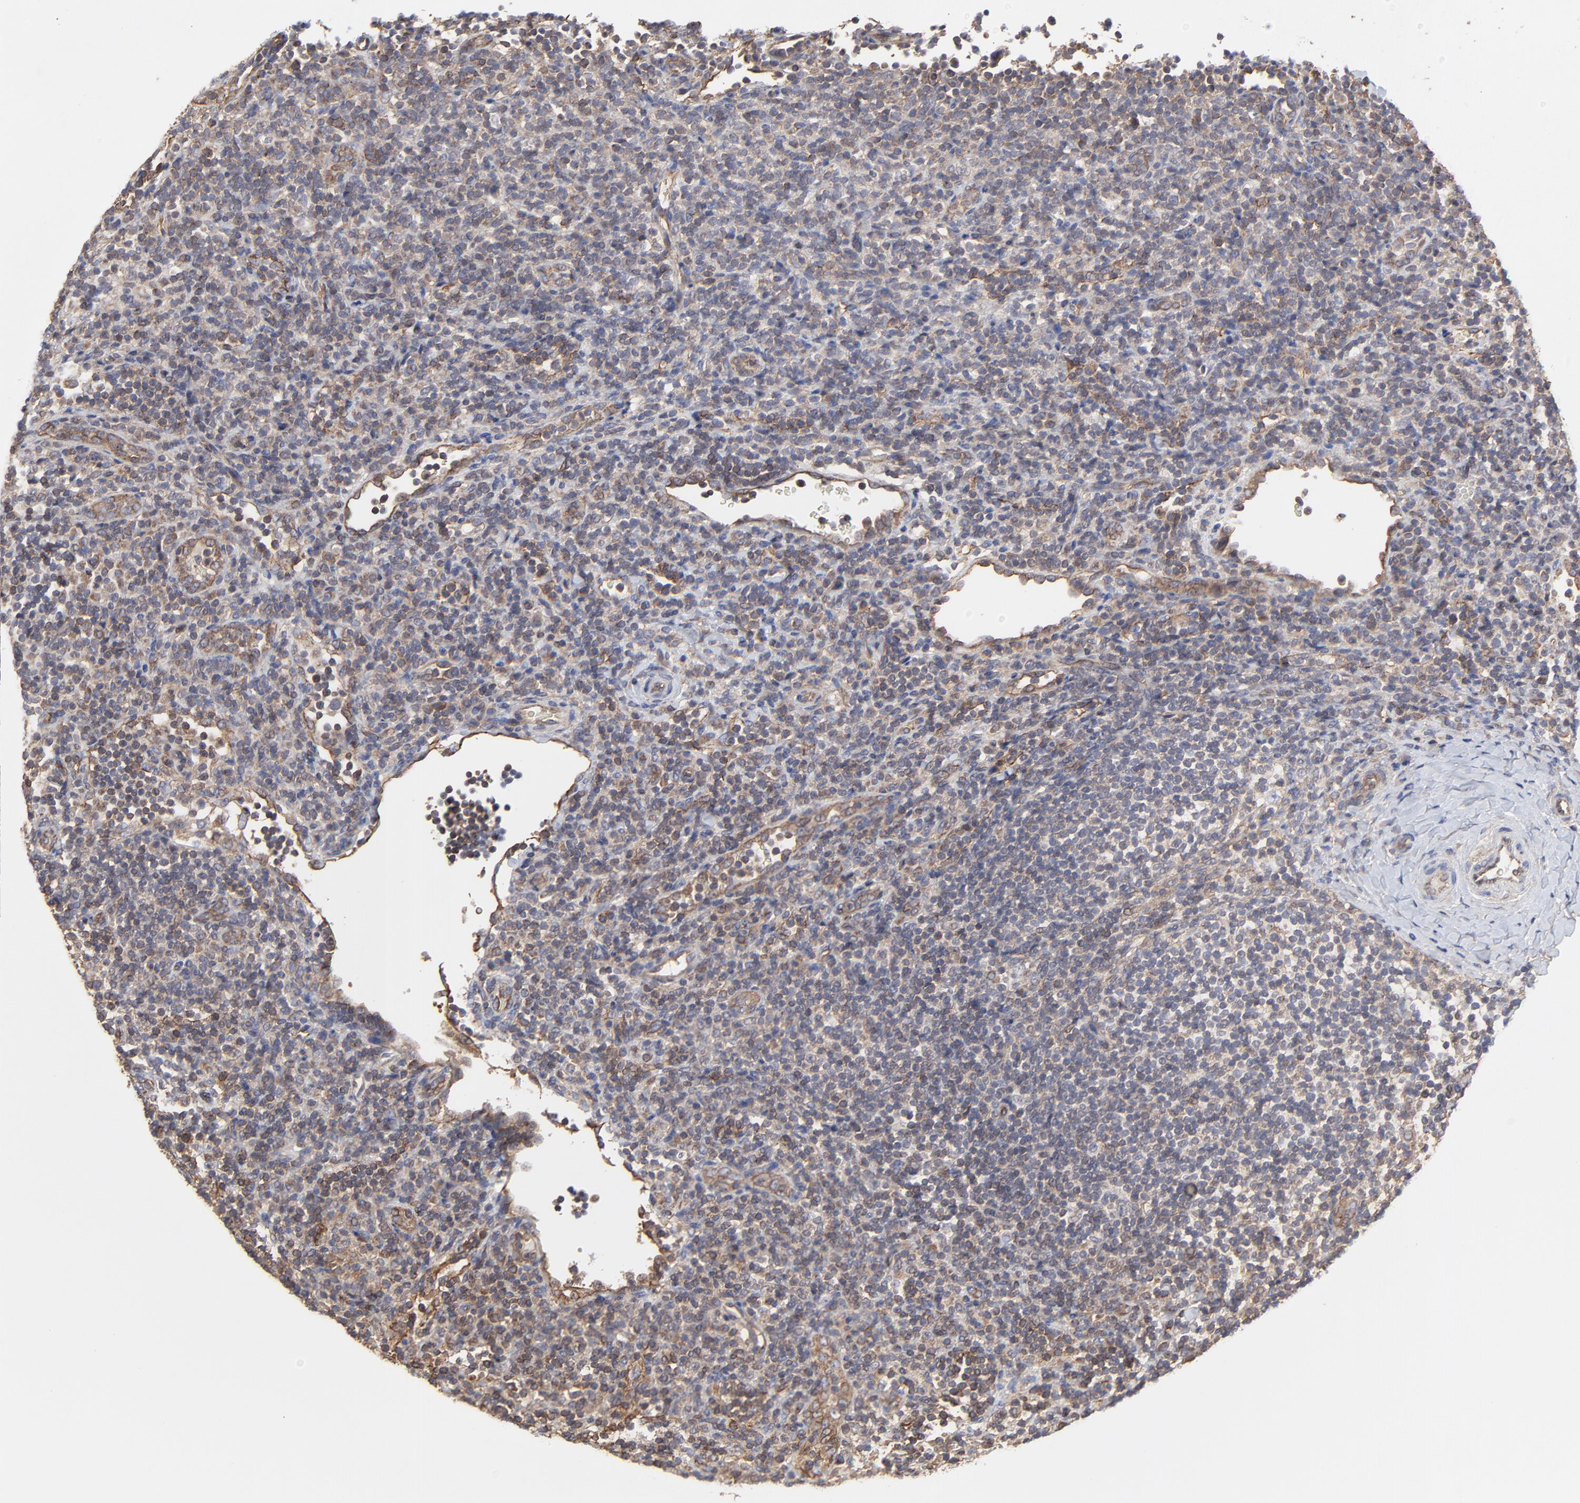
{"staining": {"intensity": "weak", "quantity": "<25%", "location": "cytoplasmic/membranous"}, "tissue": "lymphoma", "cell_type": "Tumor cells", "image_type": "cancer", "snomed": [{"axis": "morphology", "description": "Malignant lymphoma, non-Hodgkin's type, Low grade"}, {"axis": "topography", "description": "Lymph node"}], "caption": "Micrograph shows no protein staining in tumor cells of lymphoma tissue.", "gene": "ARMT1", "patient": {"sex": "female", "age": 76}}